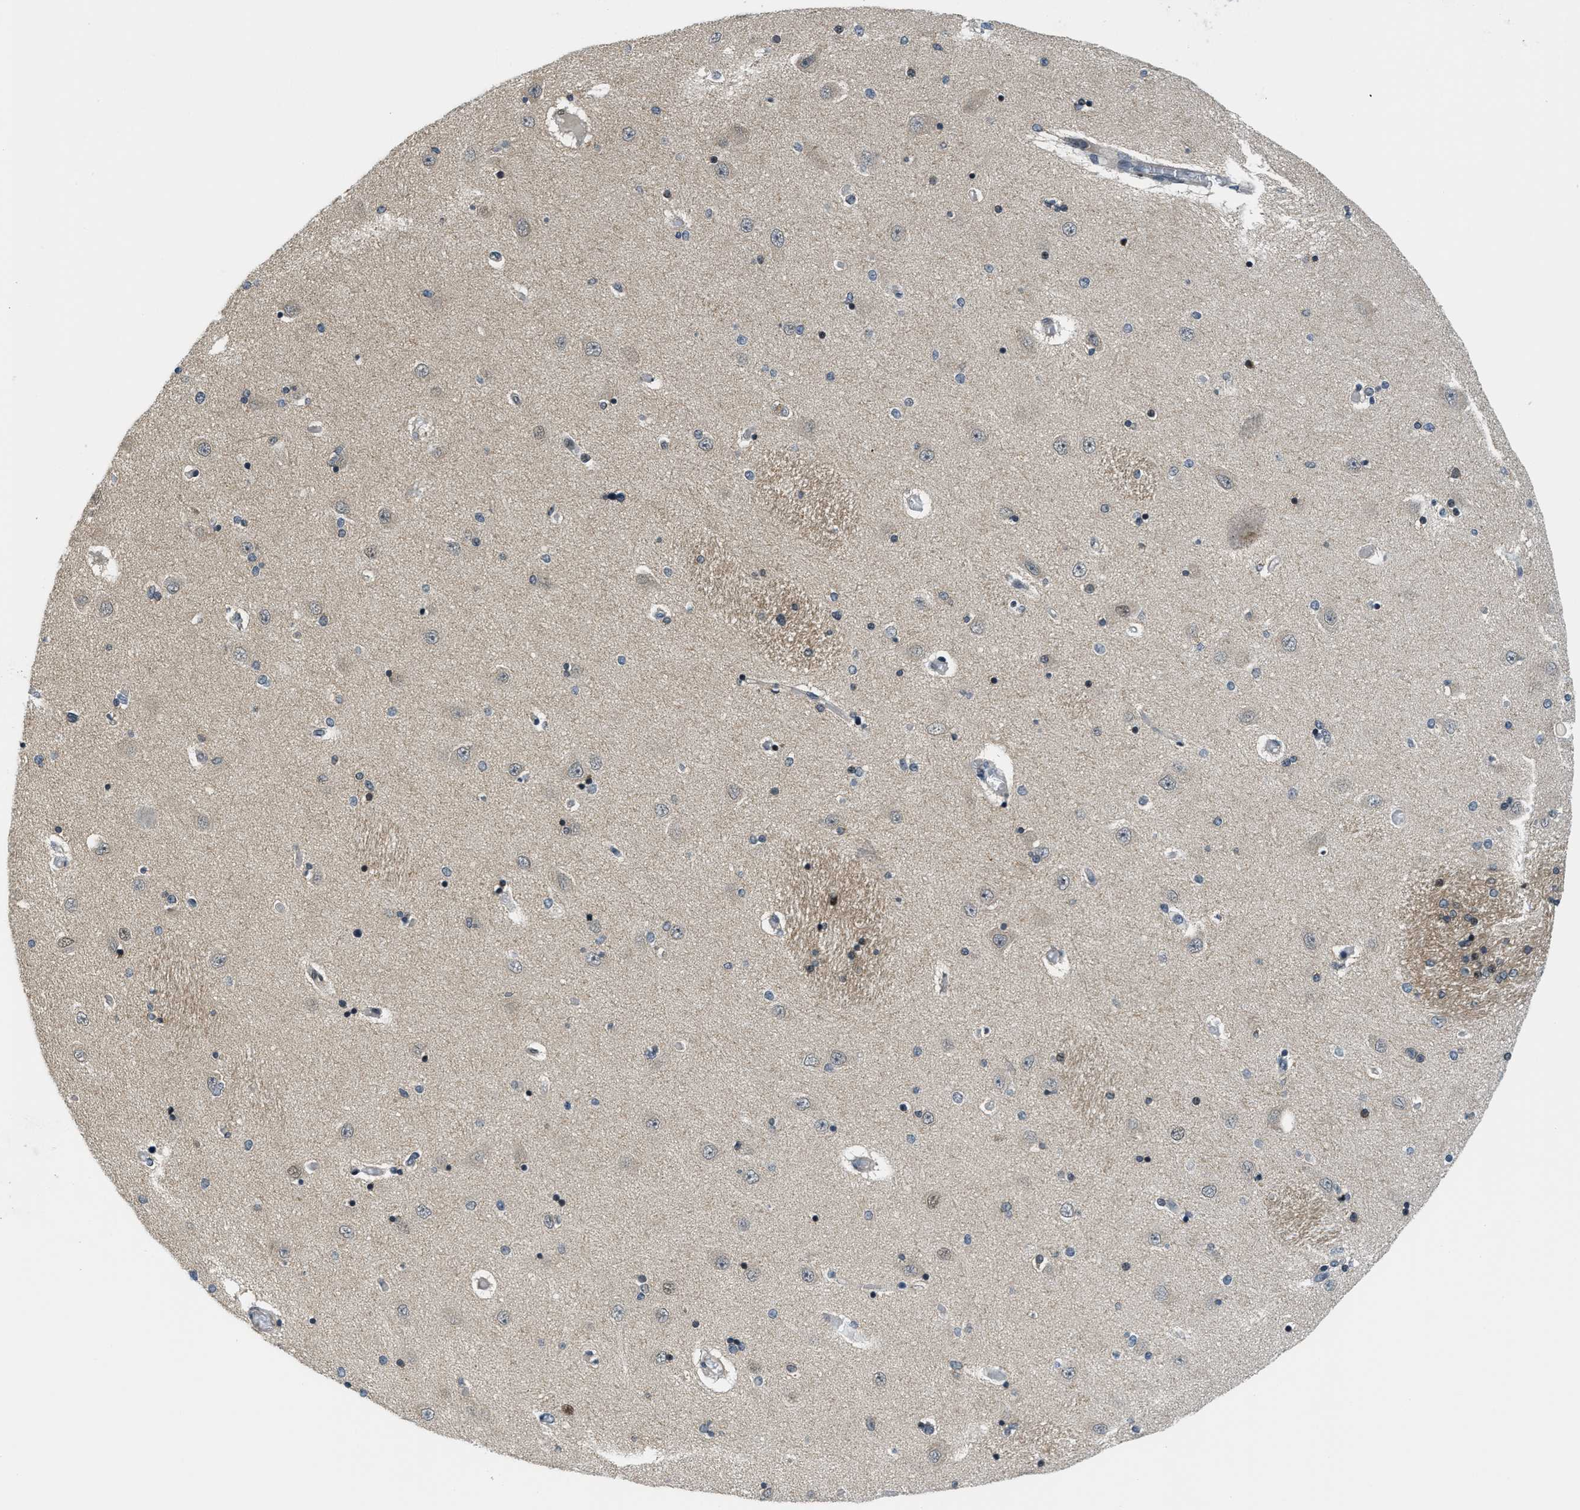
{"staining": {"intensity": "moderate", "quantity": "<25%", "location": "nuclear"}, "tissue": "hippocampus", "cell_type": "Glial cells", "image_type": "normal", "snomed": [{"axis": "morphology", "description": "Normal tissue, NOS"}, {"axis": "topography", "description": "Hippocampus"}], "caption": "Immunohistochemical staining of normal human hippocampus shows moderate nuclear protein expression in approximately <25% of glial cells. The protein is stained brown, and the nuclei are stained in blue (DAB IHC with brightfield microscopy, high magnification).", "gene": "KMT2A", "patient": {"sex": "female", "age": 54}}